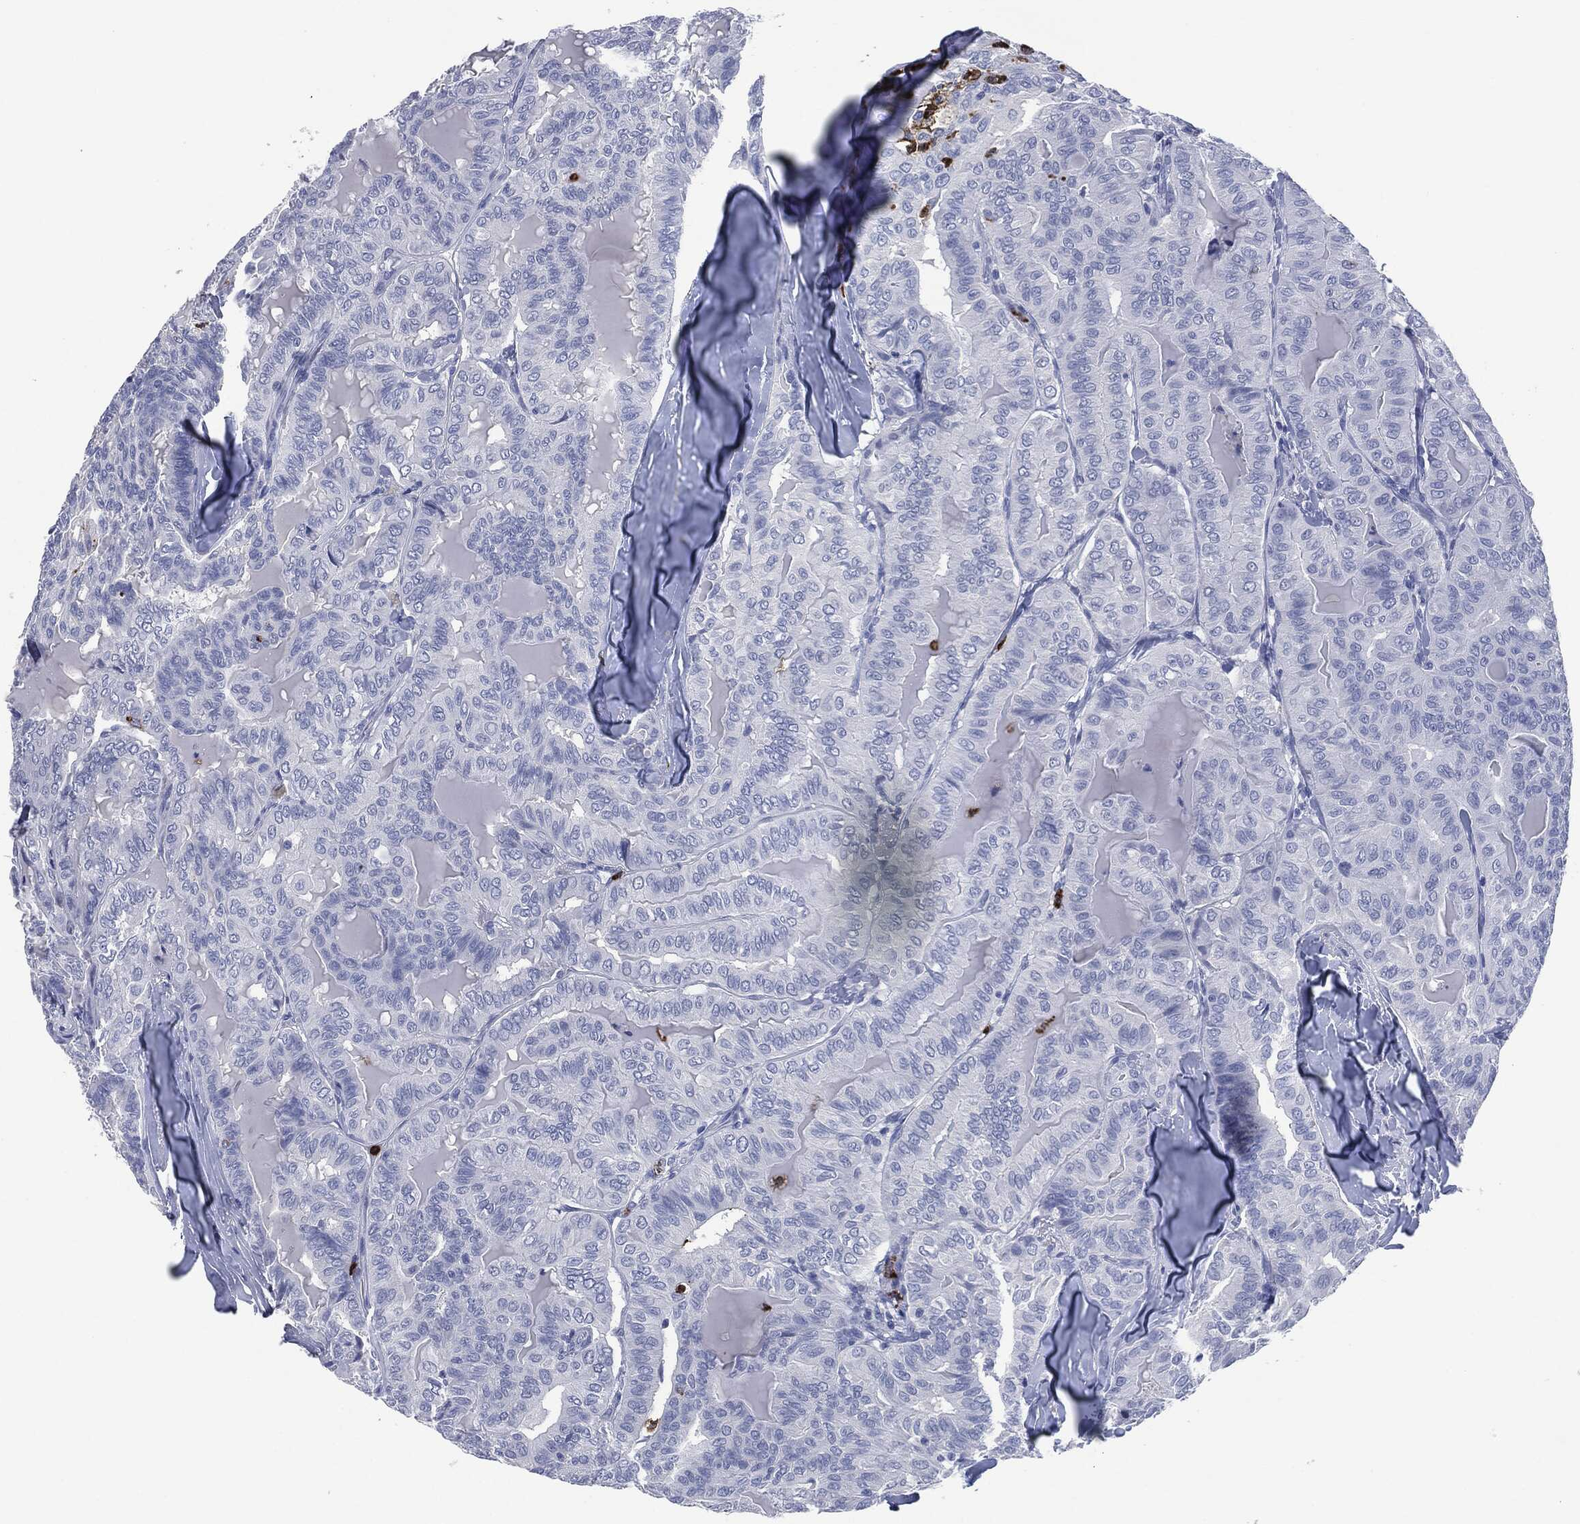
{"staining": {"intensity": "negative", "quantity": "none", "location": "none"}, "tissue": "thyroid cancer", "cell_type": "Tumor cells", "image_type": "cancer", "snomed": [{"axis": "morphology", "description": "Papillary adenocarcinoma, NOS"}, {"axis": "topography", "description": "Thyroid gland"}], "caption": "A micrograph of human thyroid cancer is negative for staining in tumor cells.", "gene": "CEACAM8", "patient": {"sex": "female", "age": 68}}